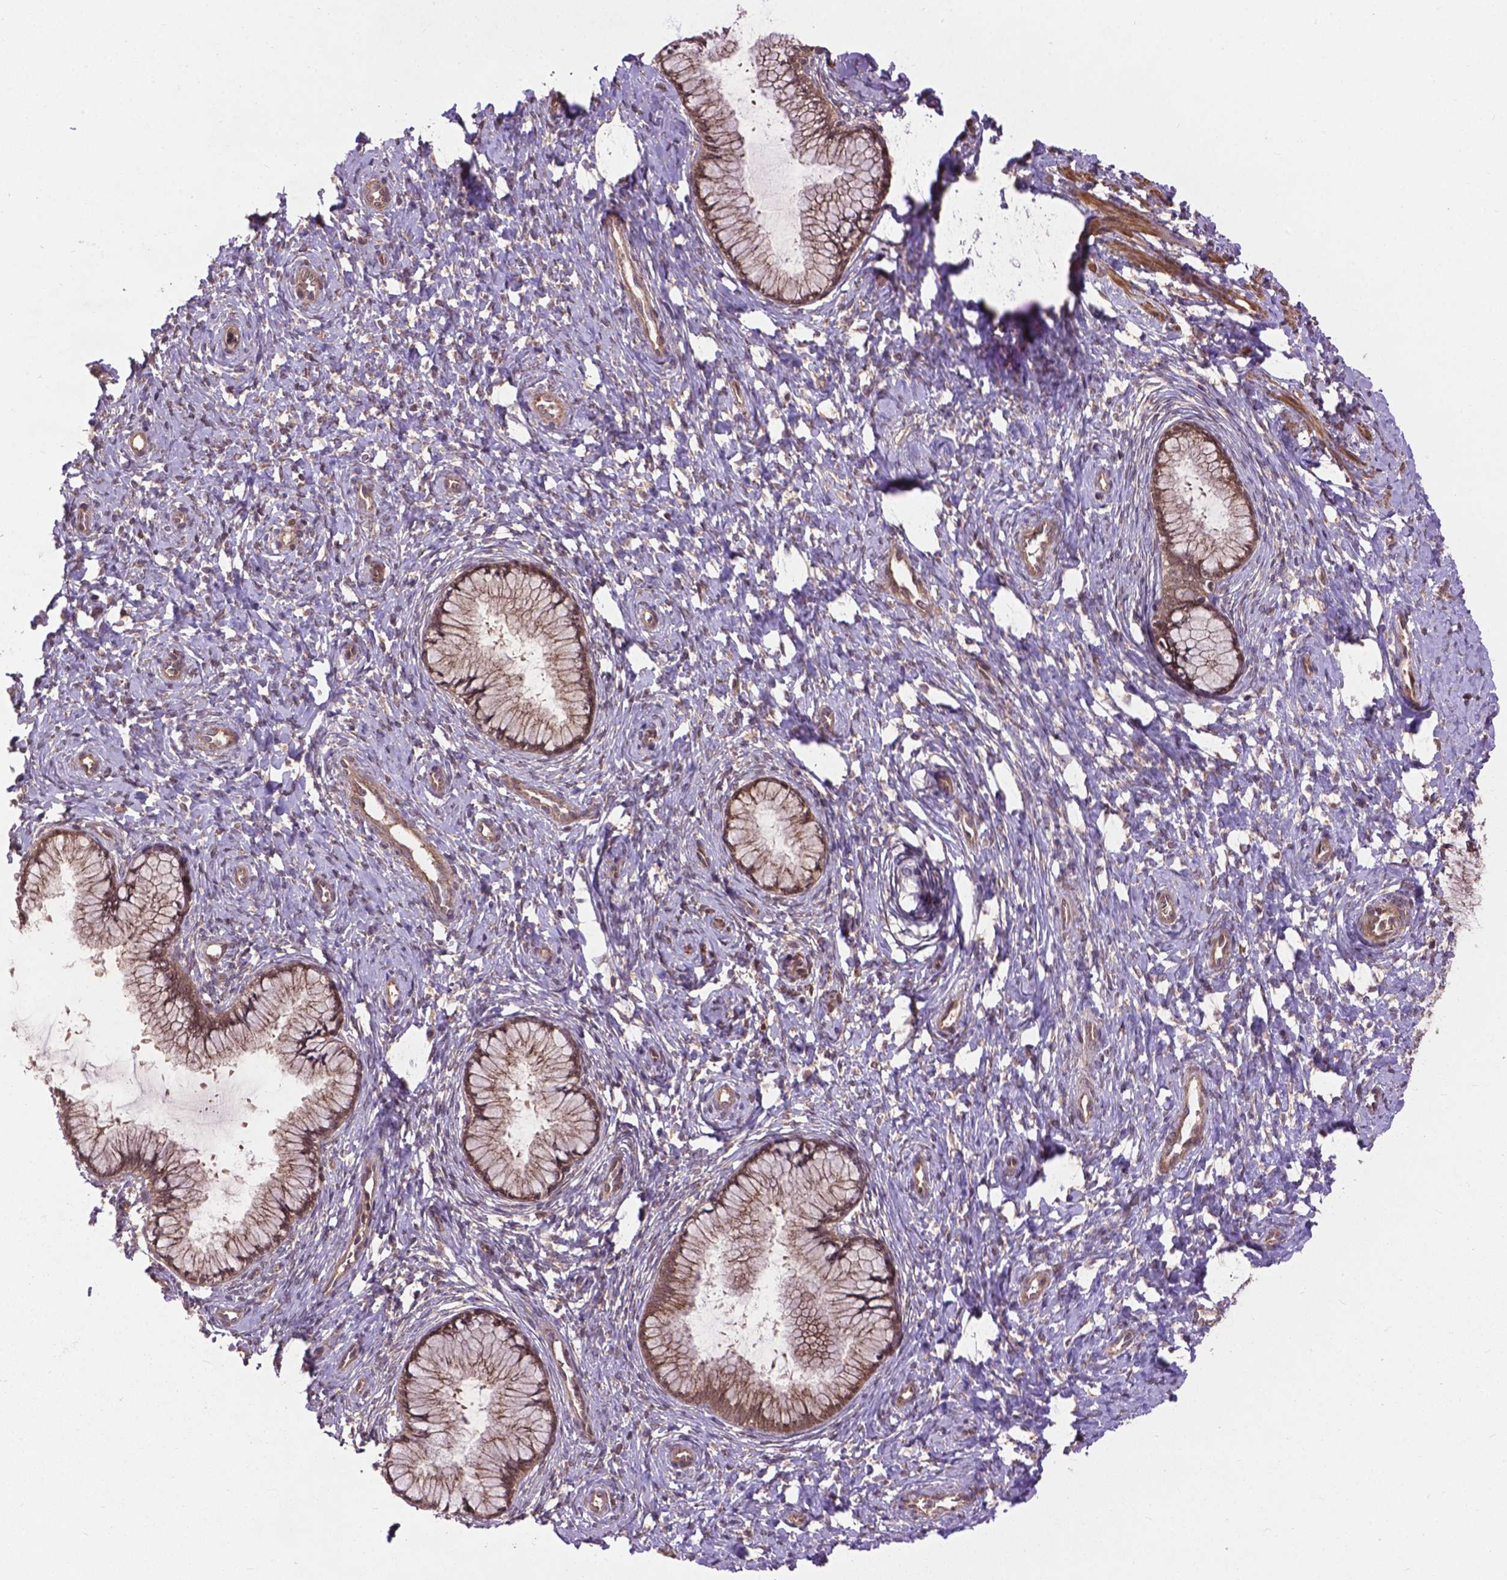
{"staining": {"intensity": "moderate", "quantity": ">75%", "location": "cytoplasmic/membranous"}, "tissue": "cervix", "cell_type": "Glandular cells", "image_type": "normal", "snomed": [{"axis": "morphology", "description": "Normal tissue, NOS"}, {"axis": "topography", "description": "Cervix"}], "caption": "IHC (DAB) staining of benign human cervix exhibits moderate cytoplasmic/membranous protein staining in approximately >75% of glandular cells. Nuclei are stained in blue.", "gene": "ZNF616", "patient": {"sex": "female", "age": 37}}